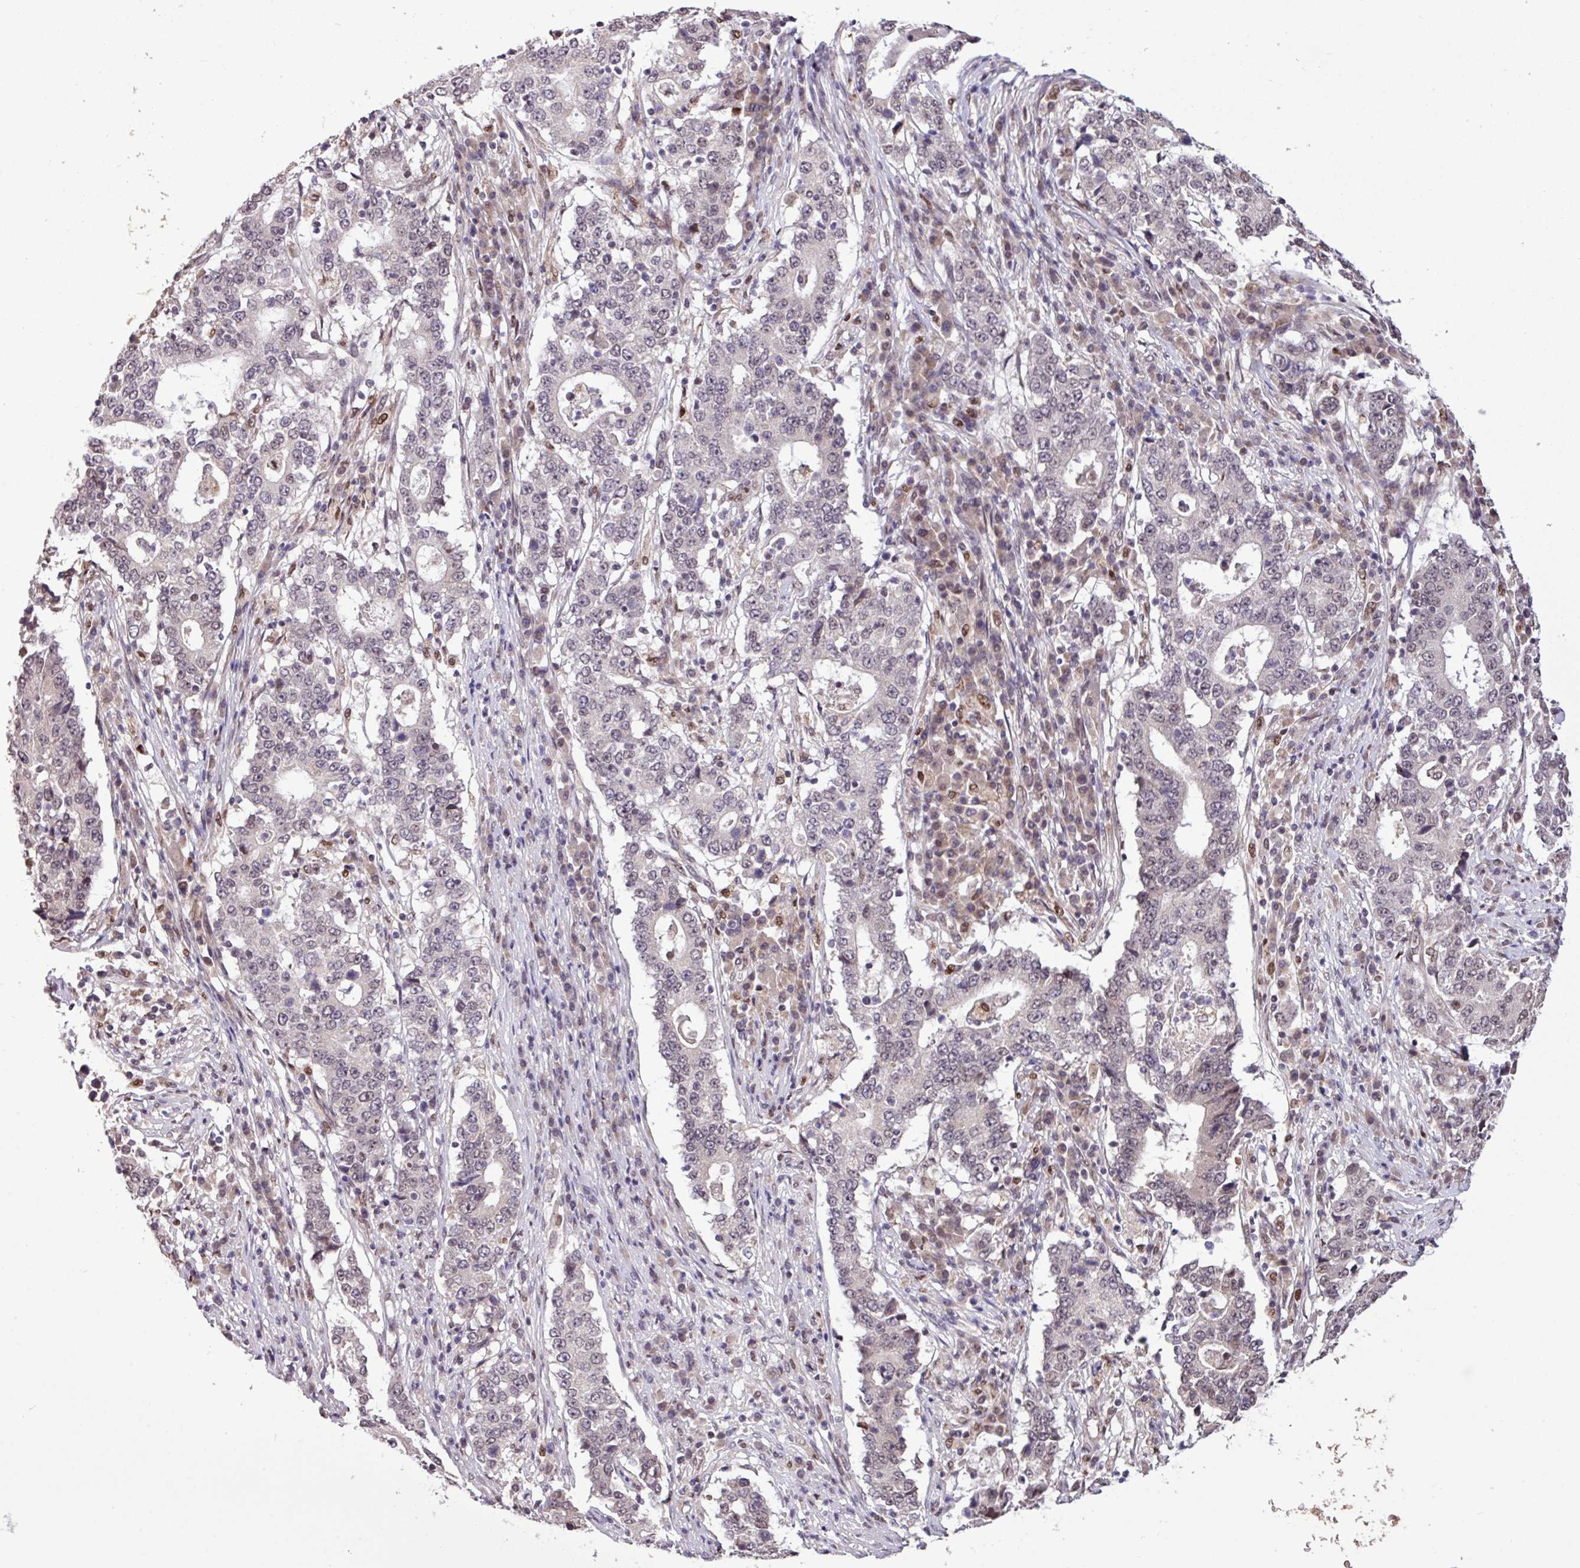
{"staining": {"intensity": "weak", "quantity": "<25%", "location": "nuclear"}, "tissue": "stomach cancer", "cell_type": "Tumor cells", "image_type": "cancer", "snomed": [{"axis": "morphology", "description": "Adenocarcinoma, NOS"}, {"axis": "topography", "description": "Stomach"}], "caption": "Immunohistochemistry image of stomach cancer stained for a protein (brown), which reveals no positivity in tumor cells.", "gene": "SKIC2", "patient": {"sex": "male", "age": 59}}